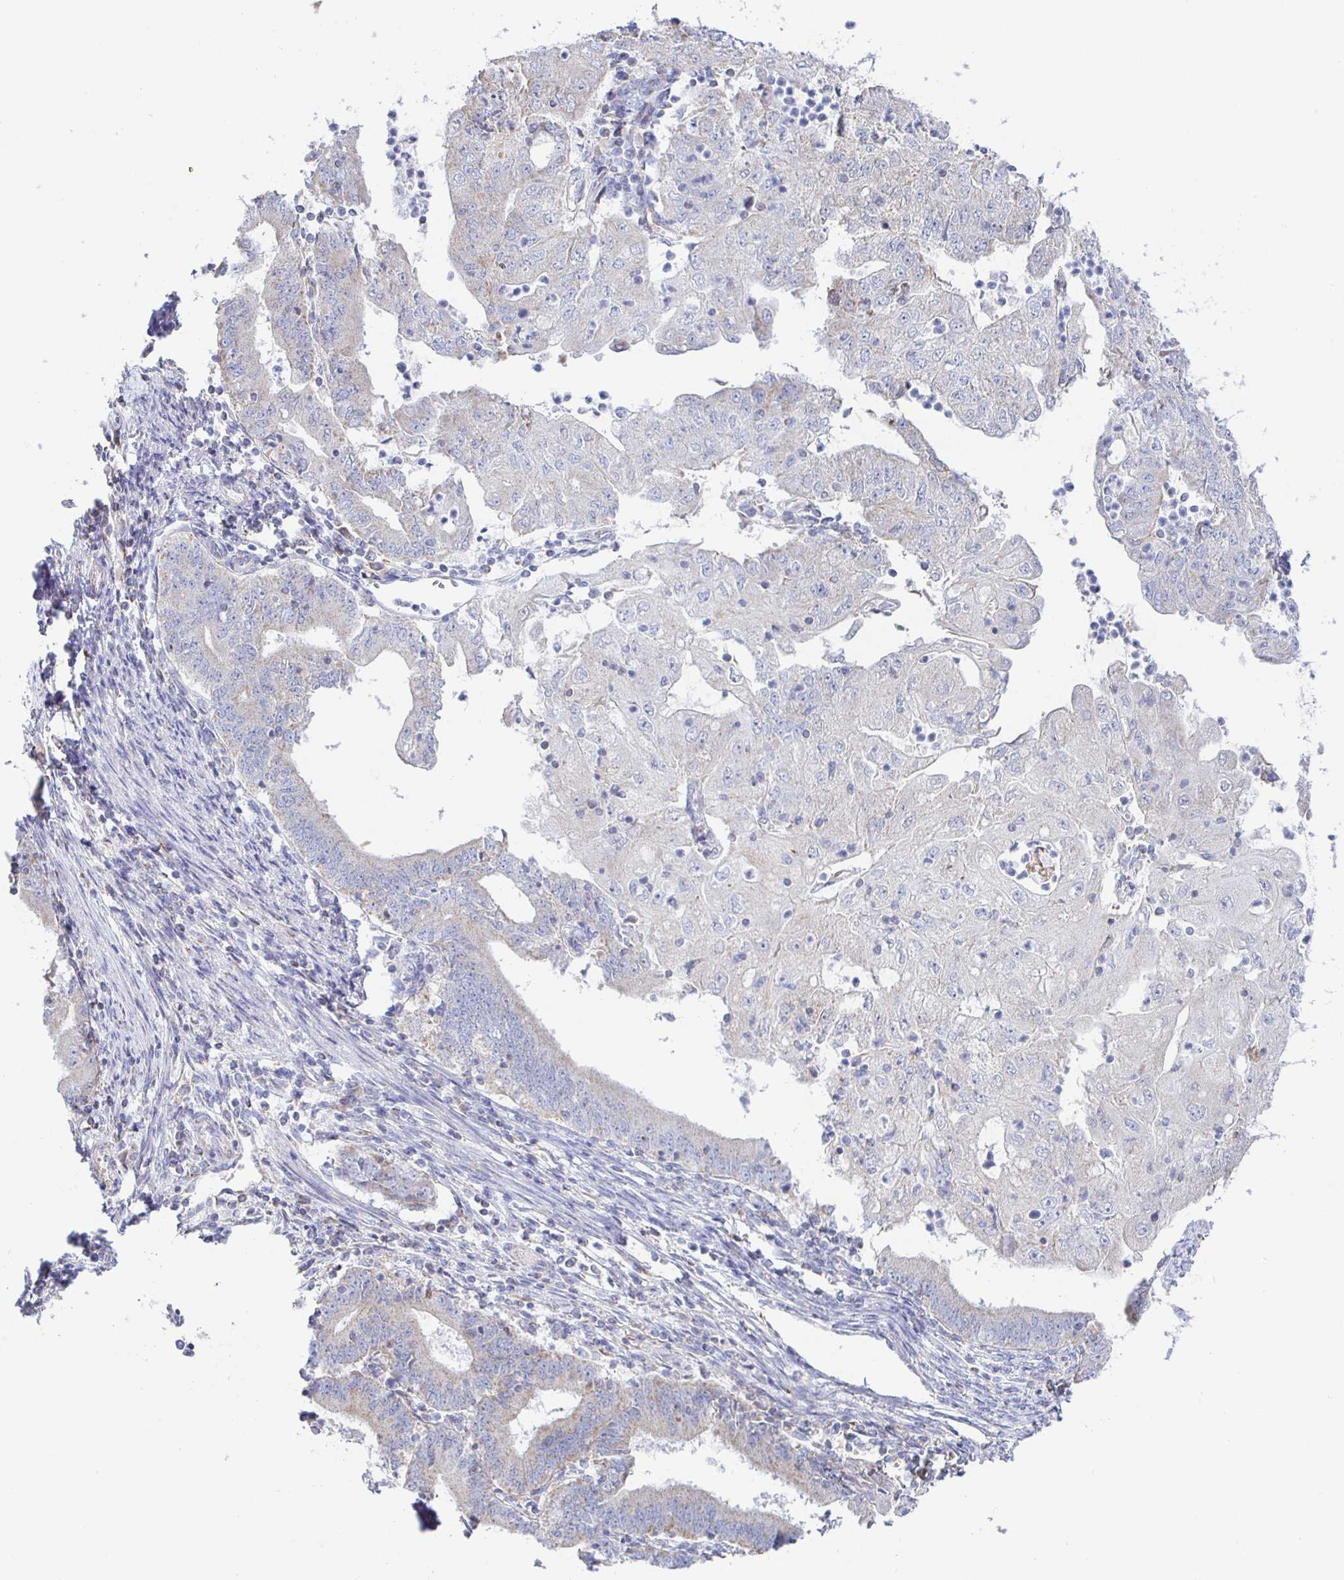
{"staining": {"intensity": "weak", "quantity": "25%-75%", "location": "cytoplasmic/membranous"}, "tissue": "endometrial cancer", "cell_type": "Tumor cells", "image_type": "cancer", "snomed": [{"axis": "morphology", "description": "Adenocarcinoma, NOS"}, {"axis": "topography", "description": "Endometrium"}], "caption": "IHC of human adenocarcinoma (endometrial) reveals low levels of weak cytoplasmic/membranous positivity in approximately 25%-75% of tumor cells. (brown staining indicates protein expression, while blue staining denotes nuclei).", "gene": "SYNGR4", "patient": {"sex": "female", "age": 70}}